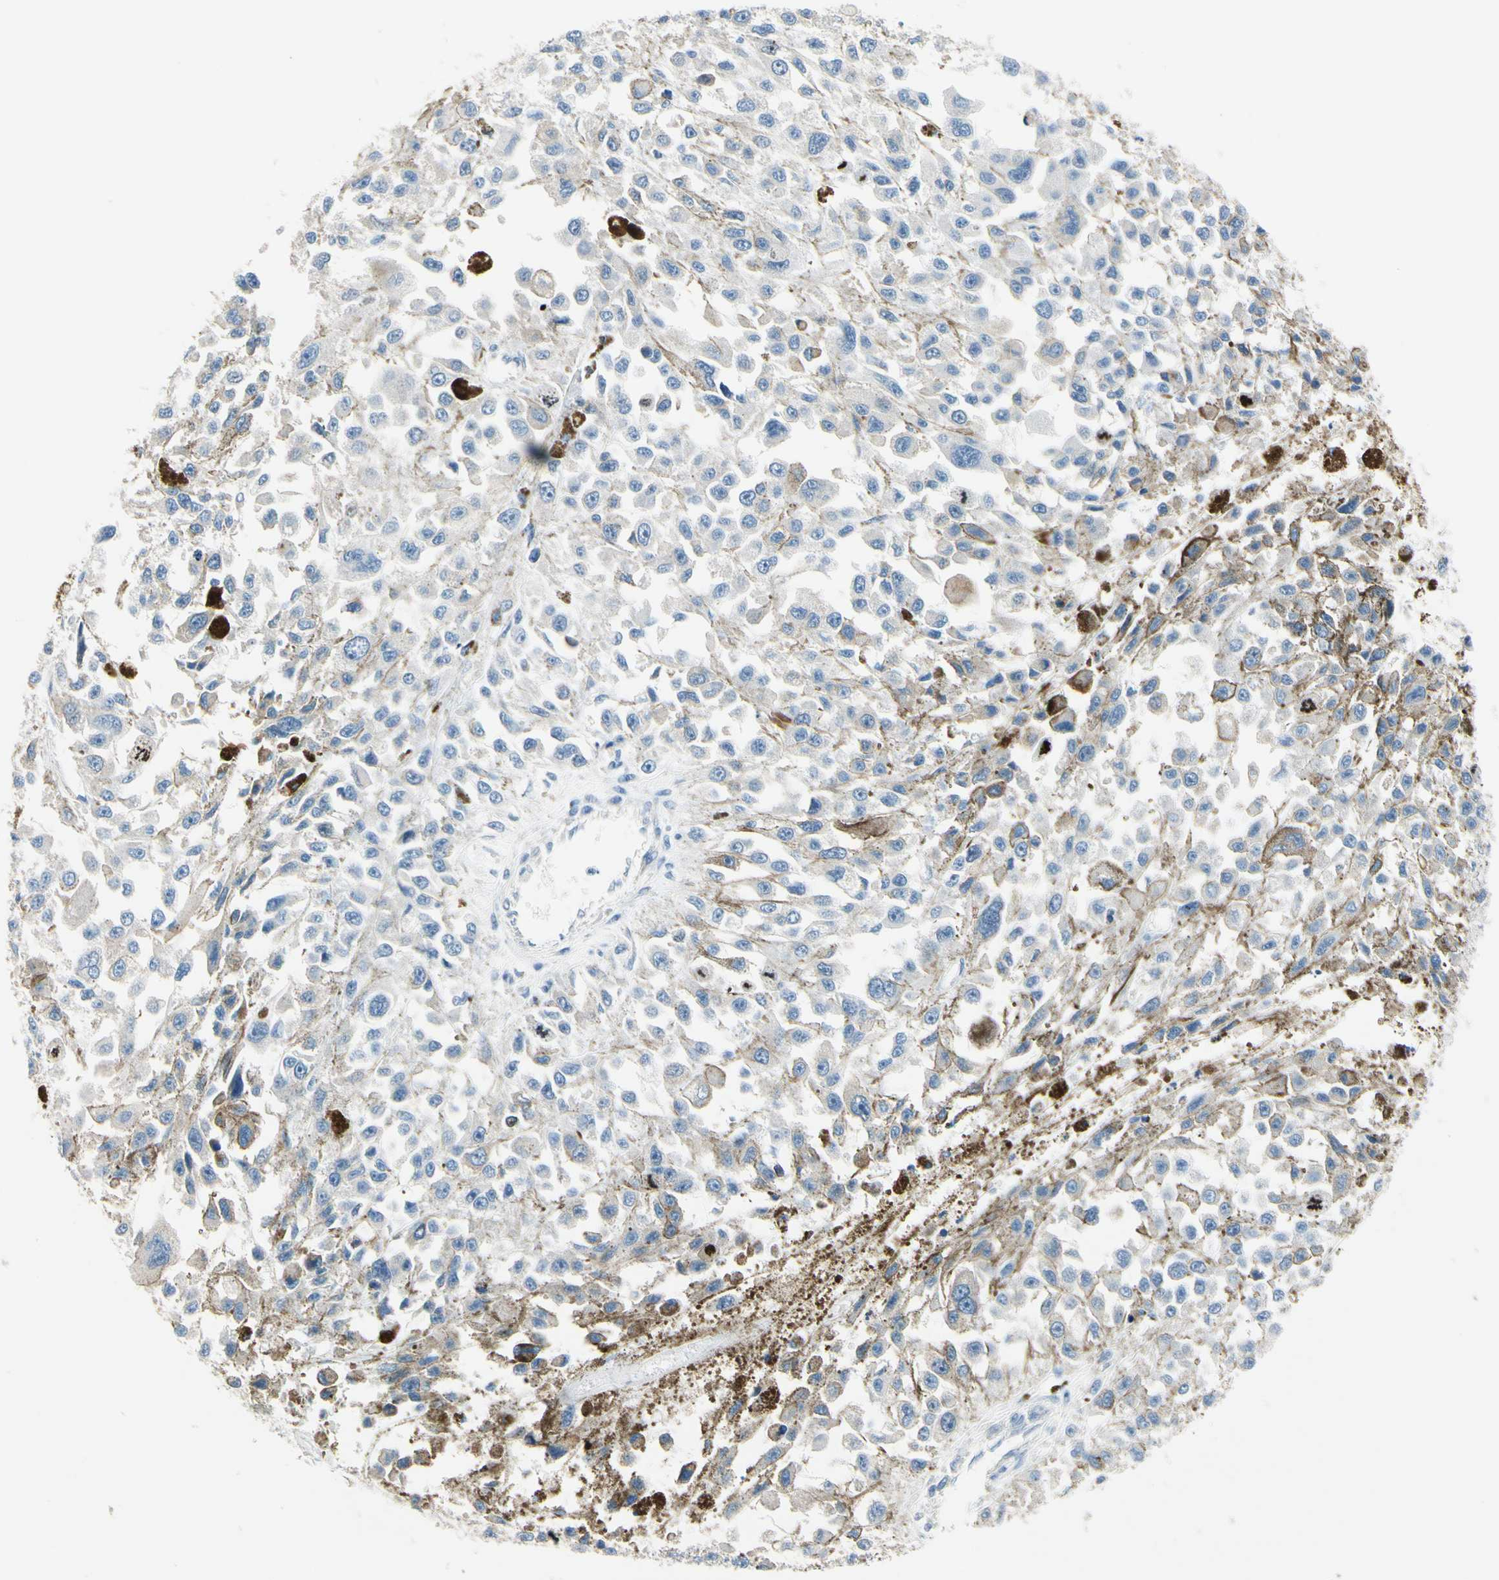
{"staining": {"intensity": "negative", "quantity": "none", "location": "none"}, "tissue": "melanoma", "cell_type": "Tumor cells", "image_type": "cancer", "snomed": [{"axis": "morphology", "description": "Malignant melanoma, Metastatic site"}, {"axis": "topography", "description": "Lymph node"}], "caption": "Immunohistochemistry histopathology image of human melanoma stained for a protein (brown), which demonstrates no positivity in tumor cells. Brightfield microscopy of immunohistochemistry stained with DAB (3,3'-diaminobenzidine) (brown) and hematoxylin (blue), captured at high magnification.", "gene": "CKAP2", "patient": {"sex": "male", "age": 59}}